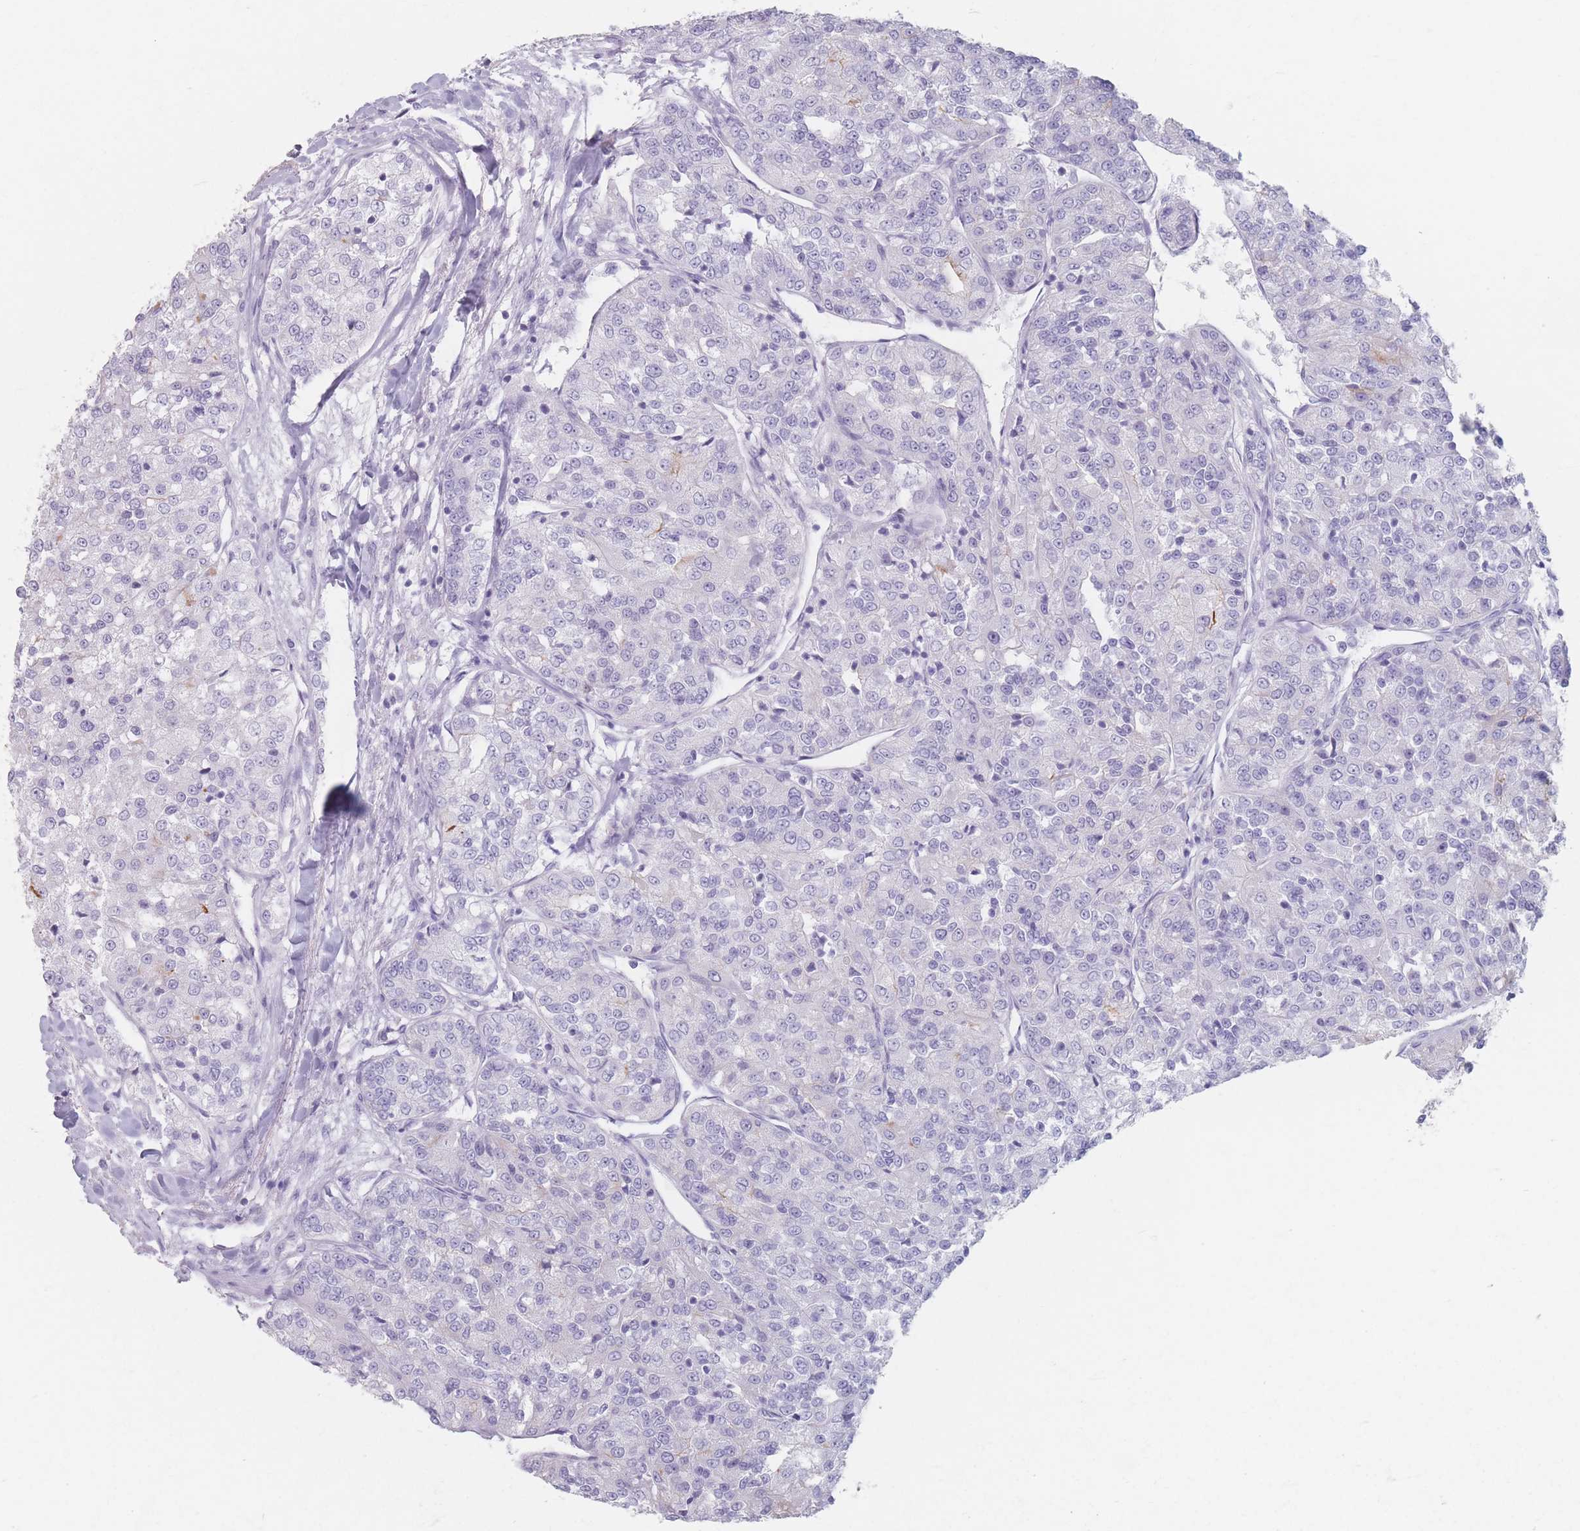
{"staining": {"intensity": "negative", "quantity": "none", "location": "none"}, "tissue": "renal cancer", "cell_type": "Tumor cells", "image_type": "cancer", "snomed": [{"axis": "morphology", "description": "Adenocarcinoma, NOS"}, {"axis": "topography", "description": "Kidney"}], "caption": "The immunohistochemistry (IHC) micrograph has no significant staining in tumor cells of renal adenocarcinoma tissue.", "gene": "PIGM", "patient": {"sex": "female", "age": 63}}